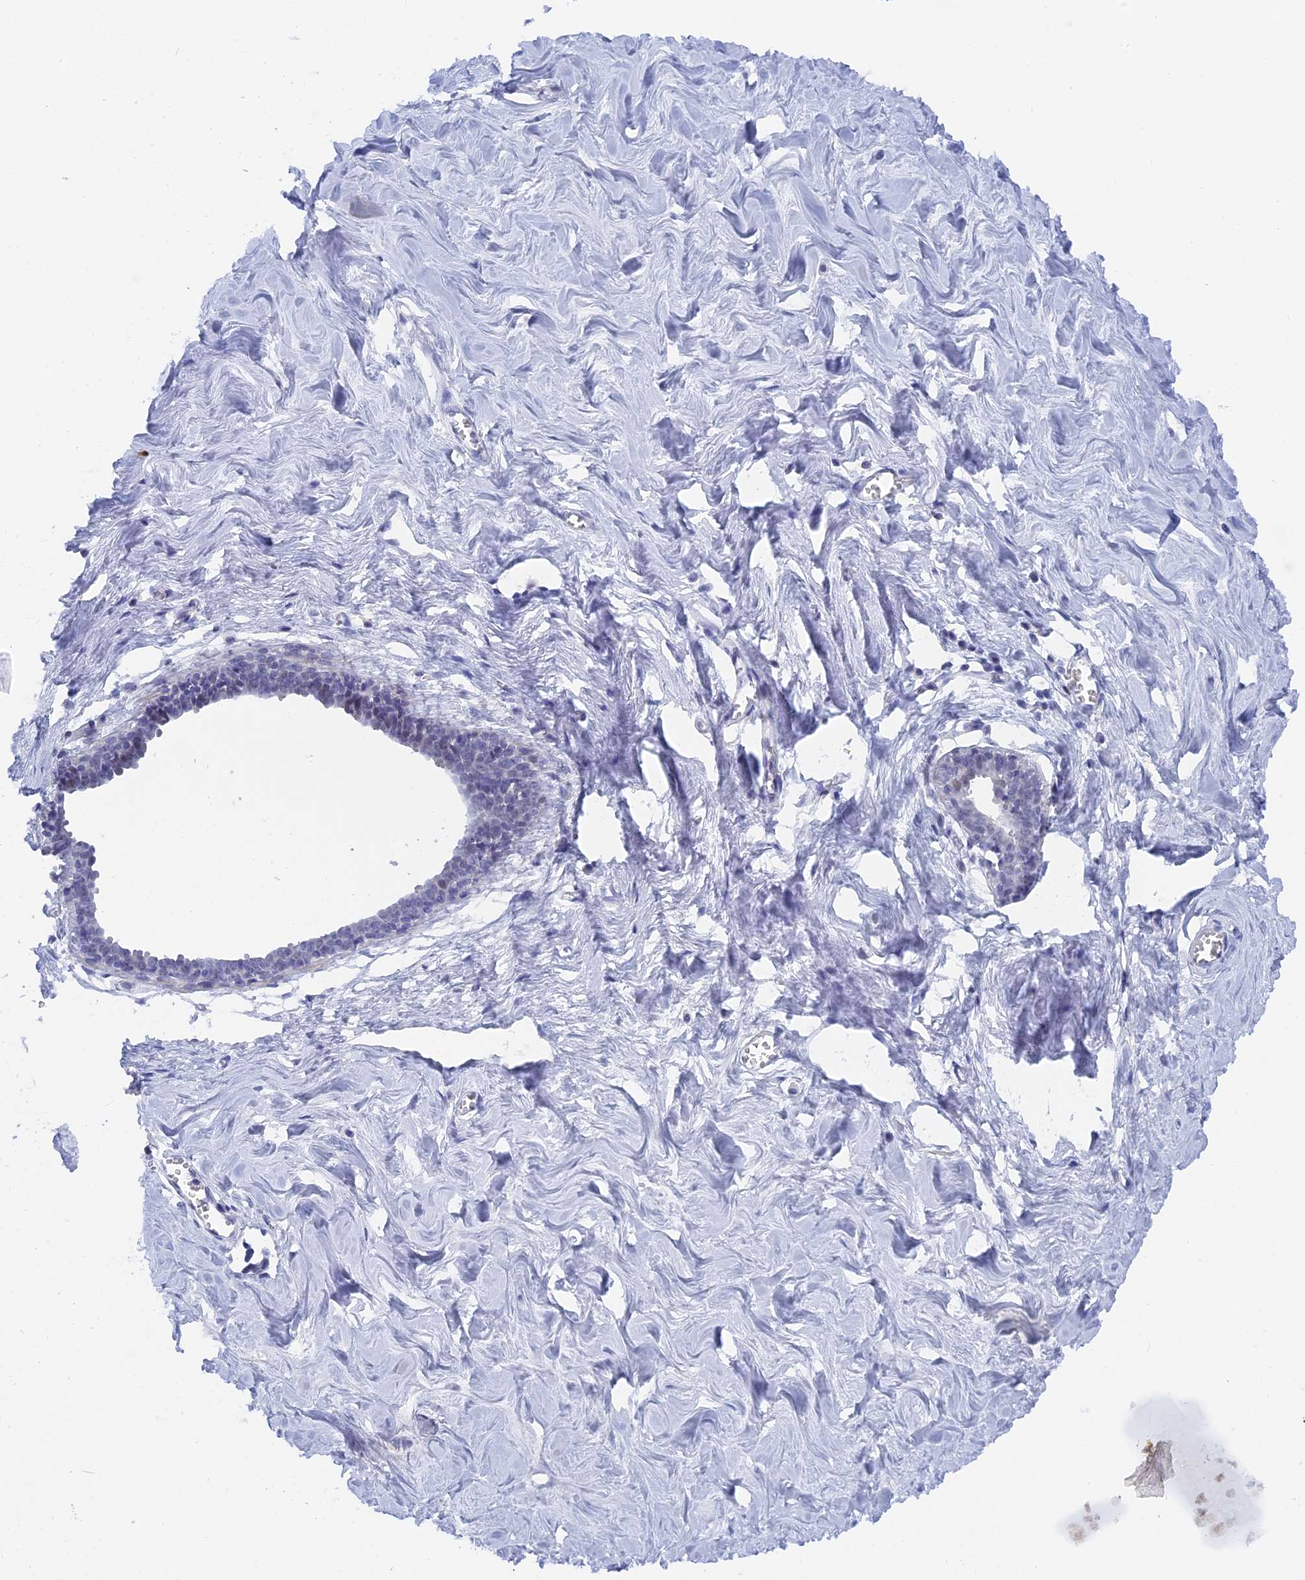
{"staining": {"intensity": "negative", "quantity": "none", "location": "none"}, "tissue": "breast", "cell_type": "Adipocytes", "image_type": "normal", "snomed": [{"axis": "morphology", "description": "Normal tissue, NOS"}, {"axis": "topography", "description": "Breast"}], "caption": "Breast was stained to show a protein in brown. There is no significant expression in adipocytes. (DAB IHC with hematoxylin counter stain).", "gene": "BRD2", "patient": {"sex": "female", "age": 27}}